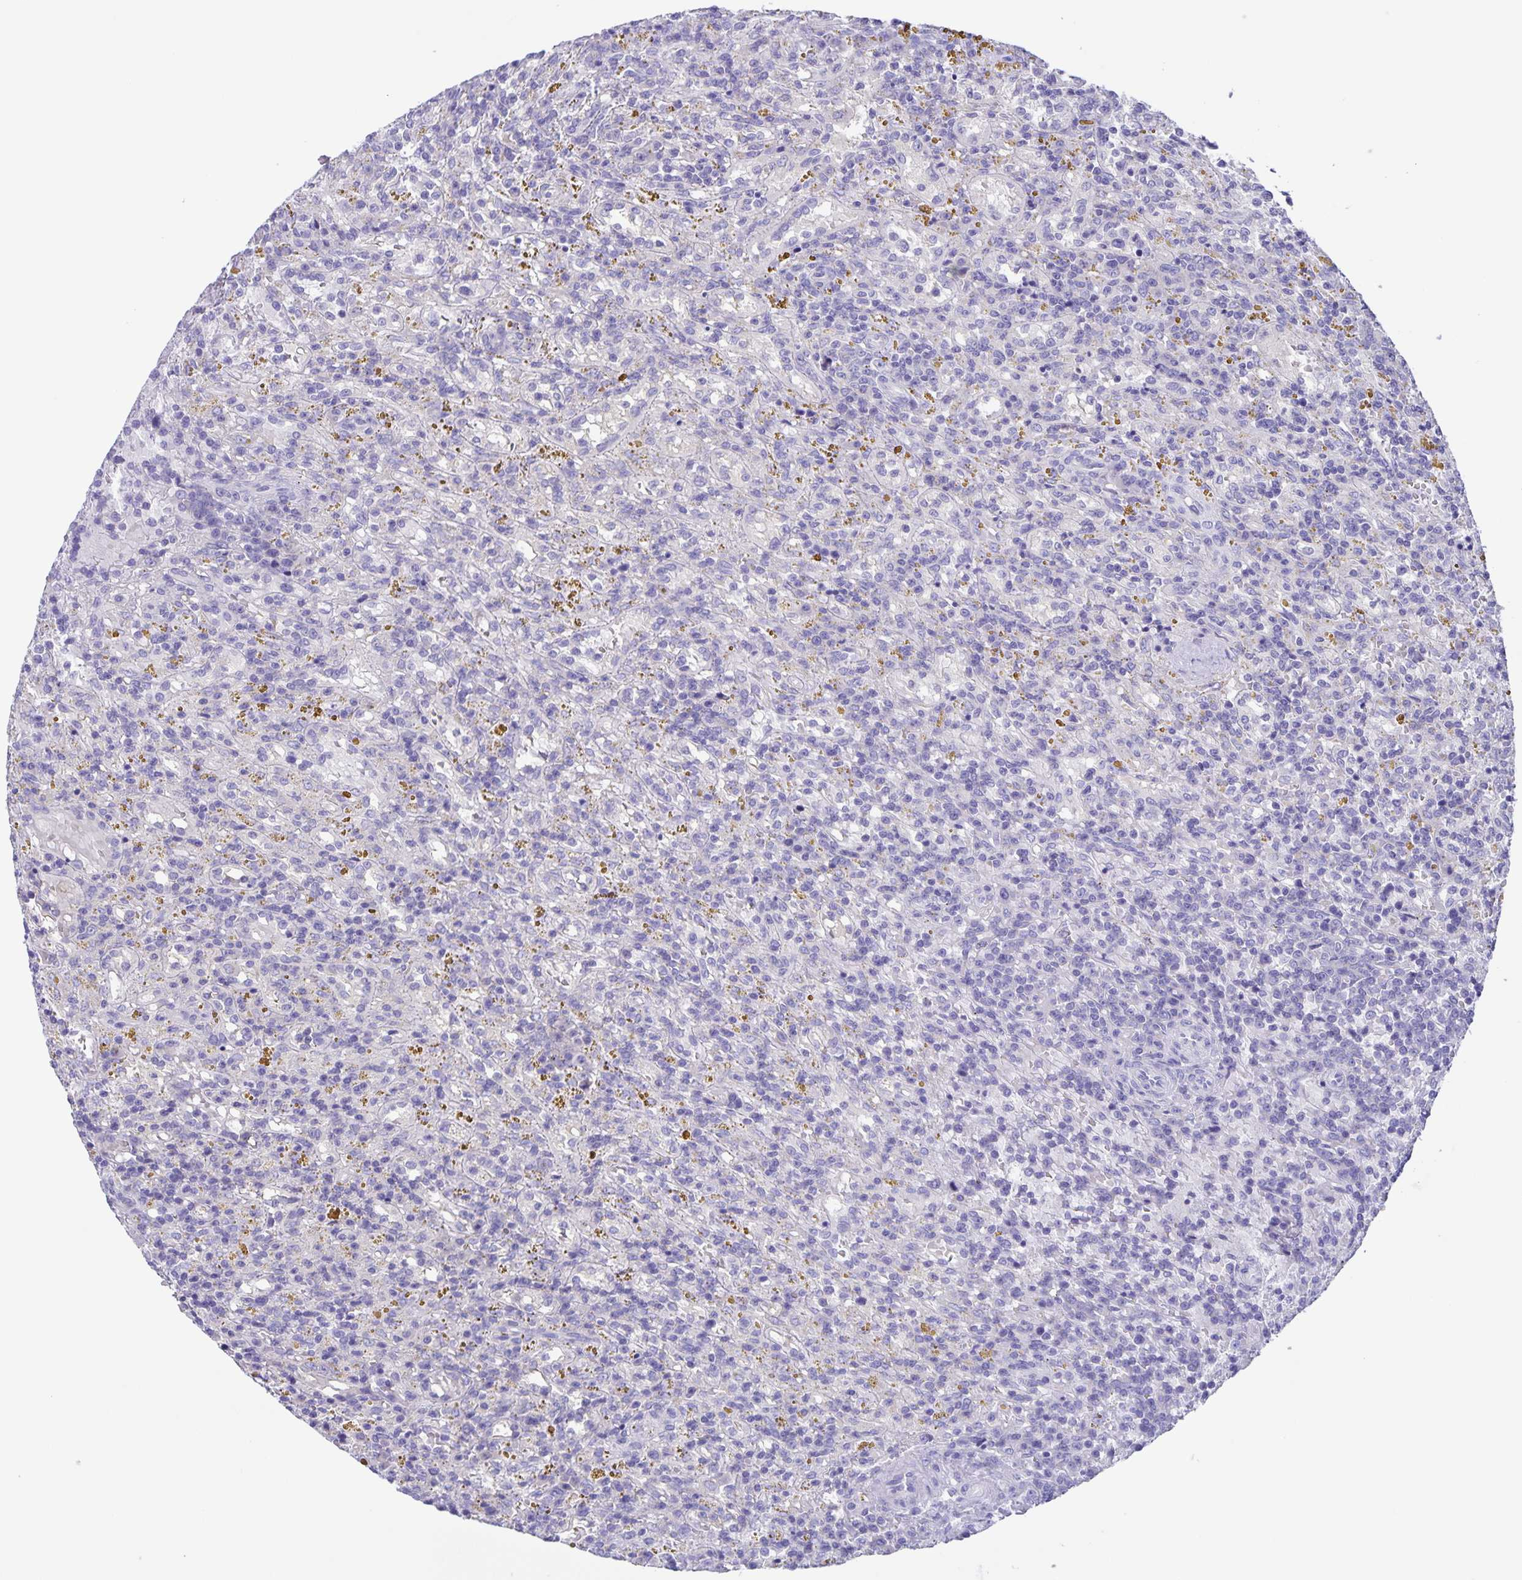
{"staining": {"intensity": "negative", "quantity": "none", "location": "none"}, "tissue": "lymphoma", "cell_type": "Tumor cells", "image_type": "cancer", "snomed": [{"axis": "morphology", "description": "Malignant lymphoma, non-Hodgkin's type, Low grade"}, {"axis": "topography", "description": "Spleen"}], "caption": "Tumor cells are negative for protein expression in human lymphoma.", "gene": "CAPSL", "patient": {"sex": "female", "age": 65}}